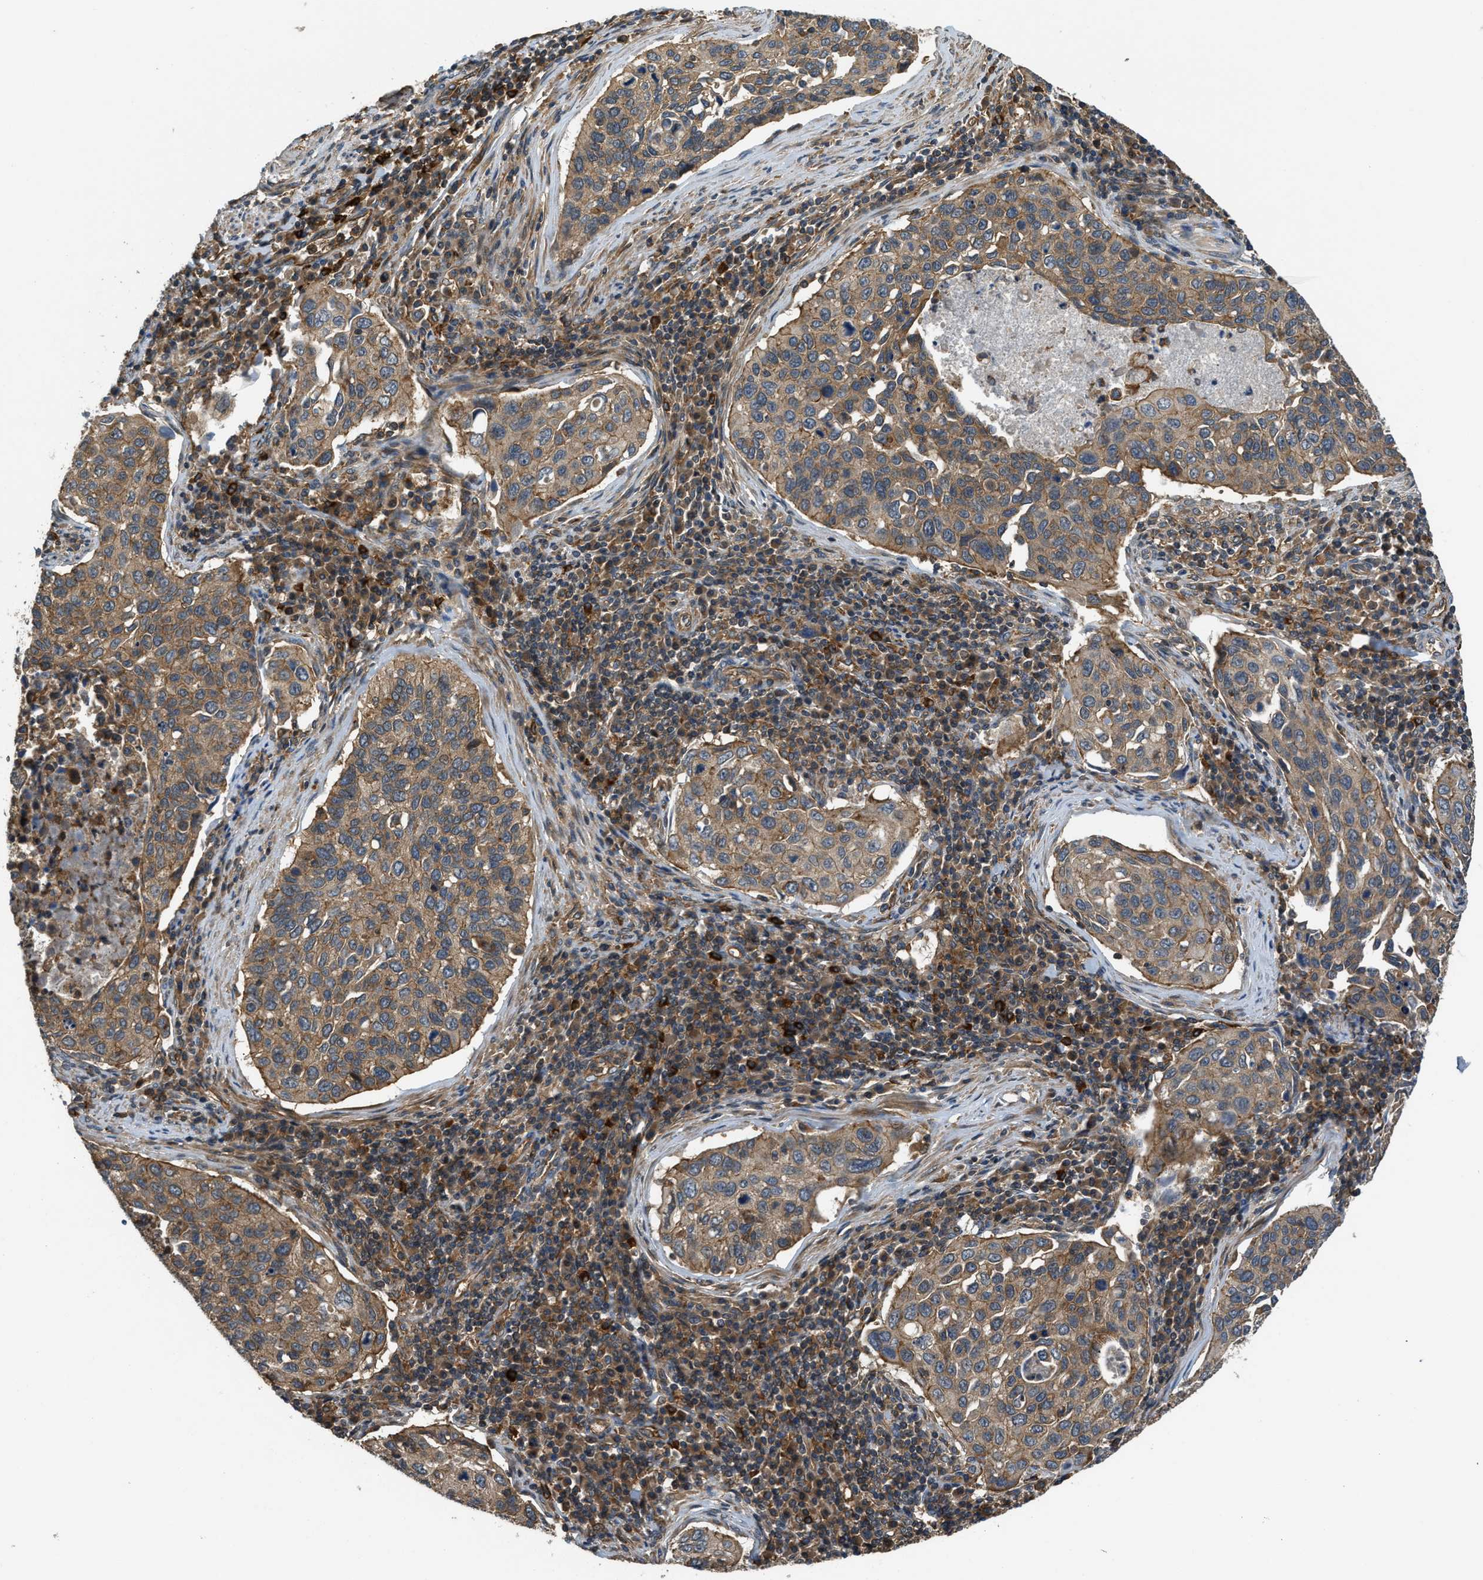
{"staining": {"intensity": "moderate", "quantity": ">75%", "location": "cytoplasmic/membranous"}, "tissue": "cervical cancer", "cell_type": "Tumor cells", "image_type": "cancer", "snomed": [{"axis": "morphology", "description": "Squamous cell carcinoma, NOS"}, {"axis": "topography", "description": "Cervix"}], "caption": "Human cervical cancer (squamous cell carcinoma) stained for a protein (brown) demonstrates moderate cytoplasmic/membranous positive staining in about >75% of tumor cells.", "gene": "BAG4", "patient": {"sex": "female", "age": 53}}